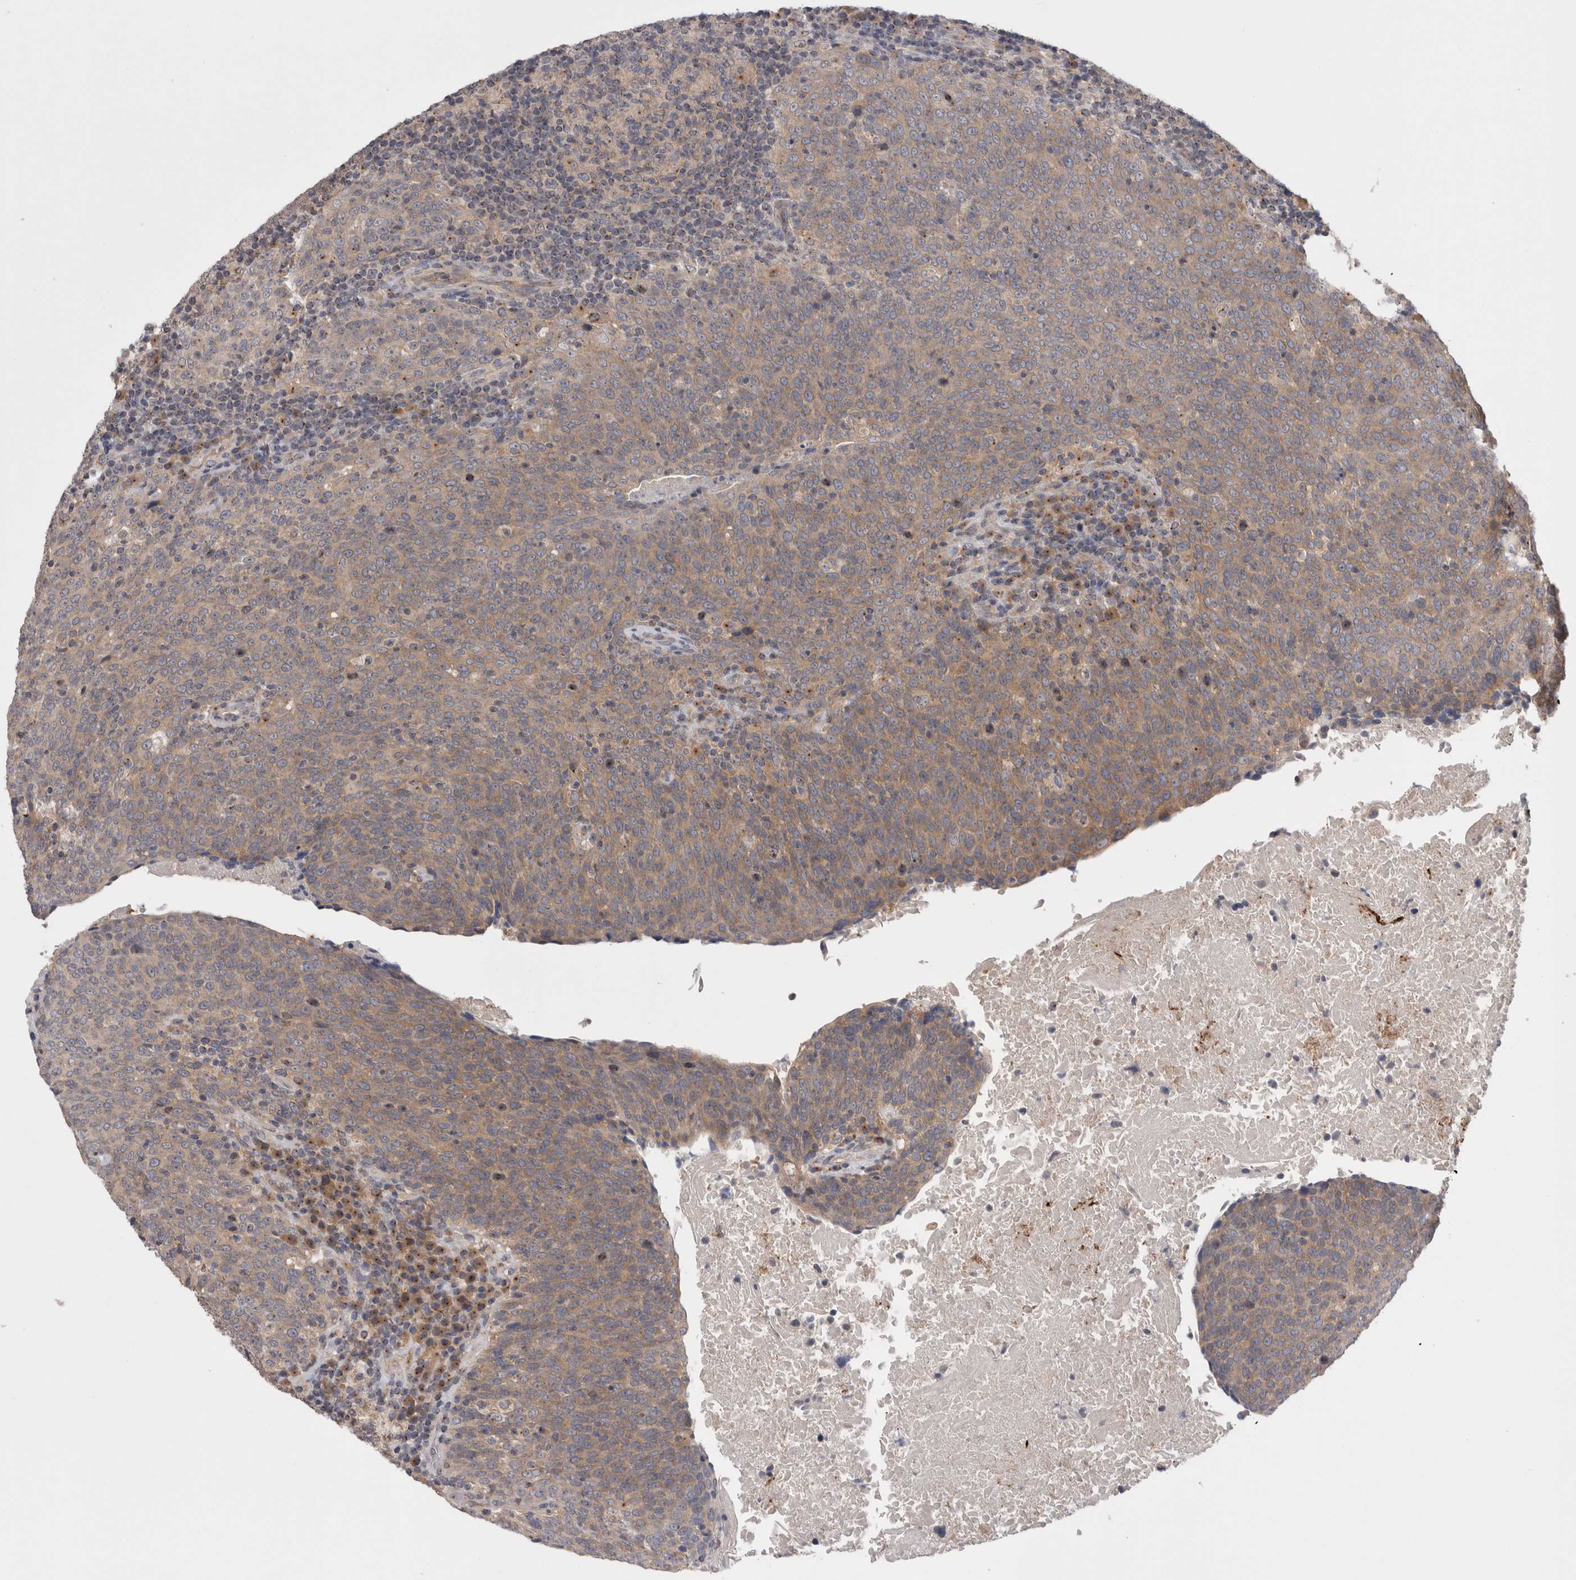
{"staining": {"intensity": "weak", "quantity": ">75%", "location": "cytoplasmic/membranous"}, "tissue": "head and neck cancer", "cell_type": "Tumor cells", "image_type": "cancer", "snomed": [{"axis": "morphology", "description": "Squamous cell carcinoma, NOS"}, {"axis": "morphology", "description": "Squamous cell carcinoma, metastatic, NOS"}, {"axis": "topography", "description": "Lymph node"}, {"axis": "topography", "description": "Head-Neck"}], "caption": "Approximately >75% of tumor cells in head and neck cancer demonstrate weak cytoplasmic/membranous protein staining as visualized by brown immunohistochemical staining.", "gene": "DCTN6", "patient": {"sex": "male", "age": 62}}